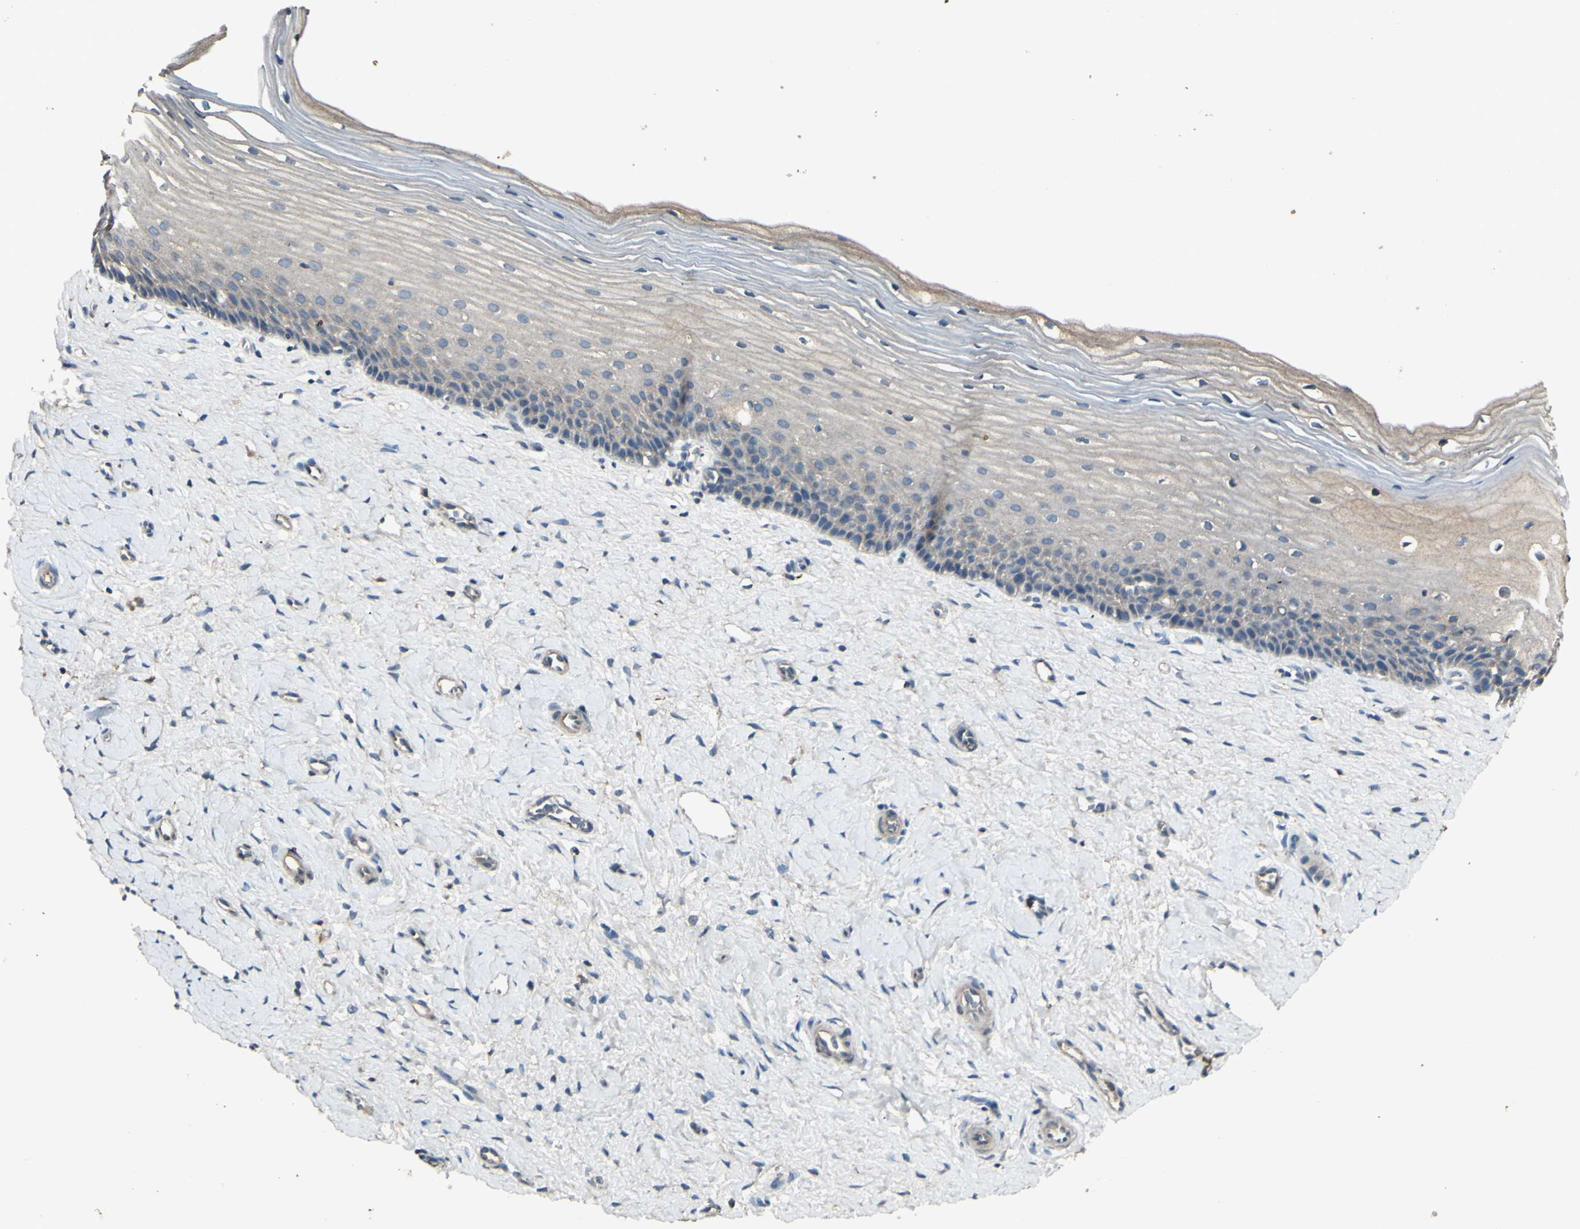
{"staining": {"intensity": "weak", "quantity": ">75%", "location": "cytoplasmic/membranous"}, "tissue": "cervix", "cell_type": "Glandular cells", "image_type": "normal", "snomed": [{"axis": "morphology", "description": "Normal tissue, NOS"}, {"axis": "topography", "description": "Cervix"}], "caption": "Immunohistochemistry histopathology image of normal cervix: cervix stained using immunohistochemistry shows low levels of weak protein expression localized specifically in the cytoplasmic/membranous of glandular cells, appearing as a cytoplasmic/membranous brown color.", "gene": "TIMM21", "patient": {"sex": "female", "age": 39}}